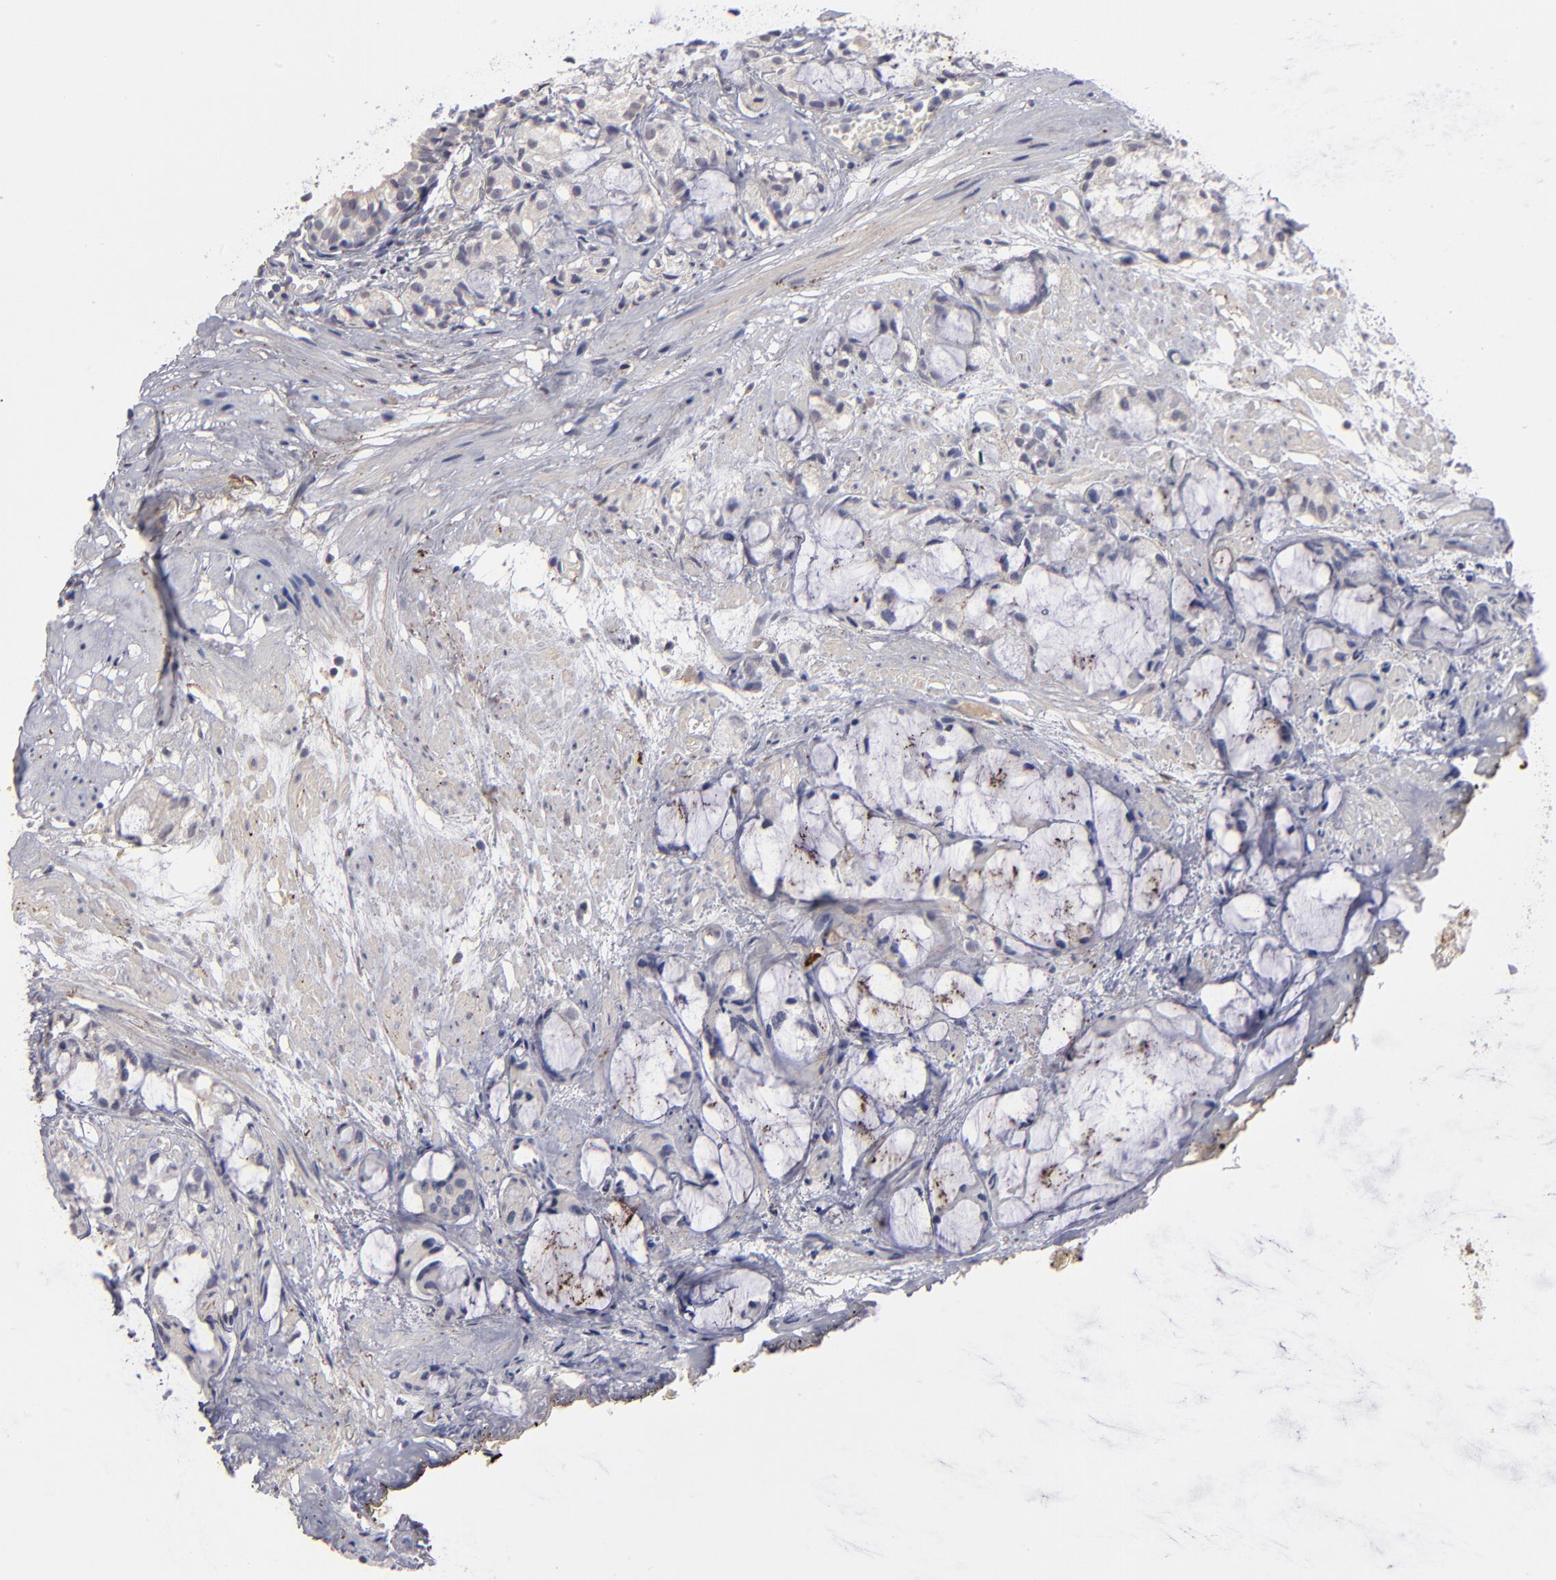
{"staining": {"intensity": "weak", "quantity": "<25%", "location": "cytoplasmic/membranous"}, "tissue": "prostate cancer", "cell_type": "Tumor cells", "image_type": "cancer", "snomed": [{"axis": "morphology", "description": "Adenocarcinoma, High grade"}, {"axis": "topography", "description": "Prostate"}], "caption": "Tumor cells show no significant staining in prostate high-grade adenocarcinoma.", "gene": "GPM6B", "patient": {"sex": "male", "age": 85}}